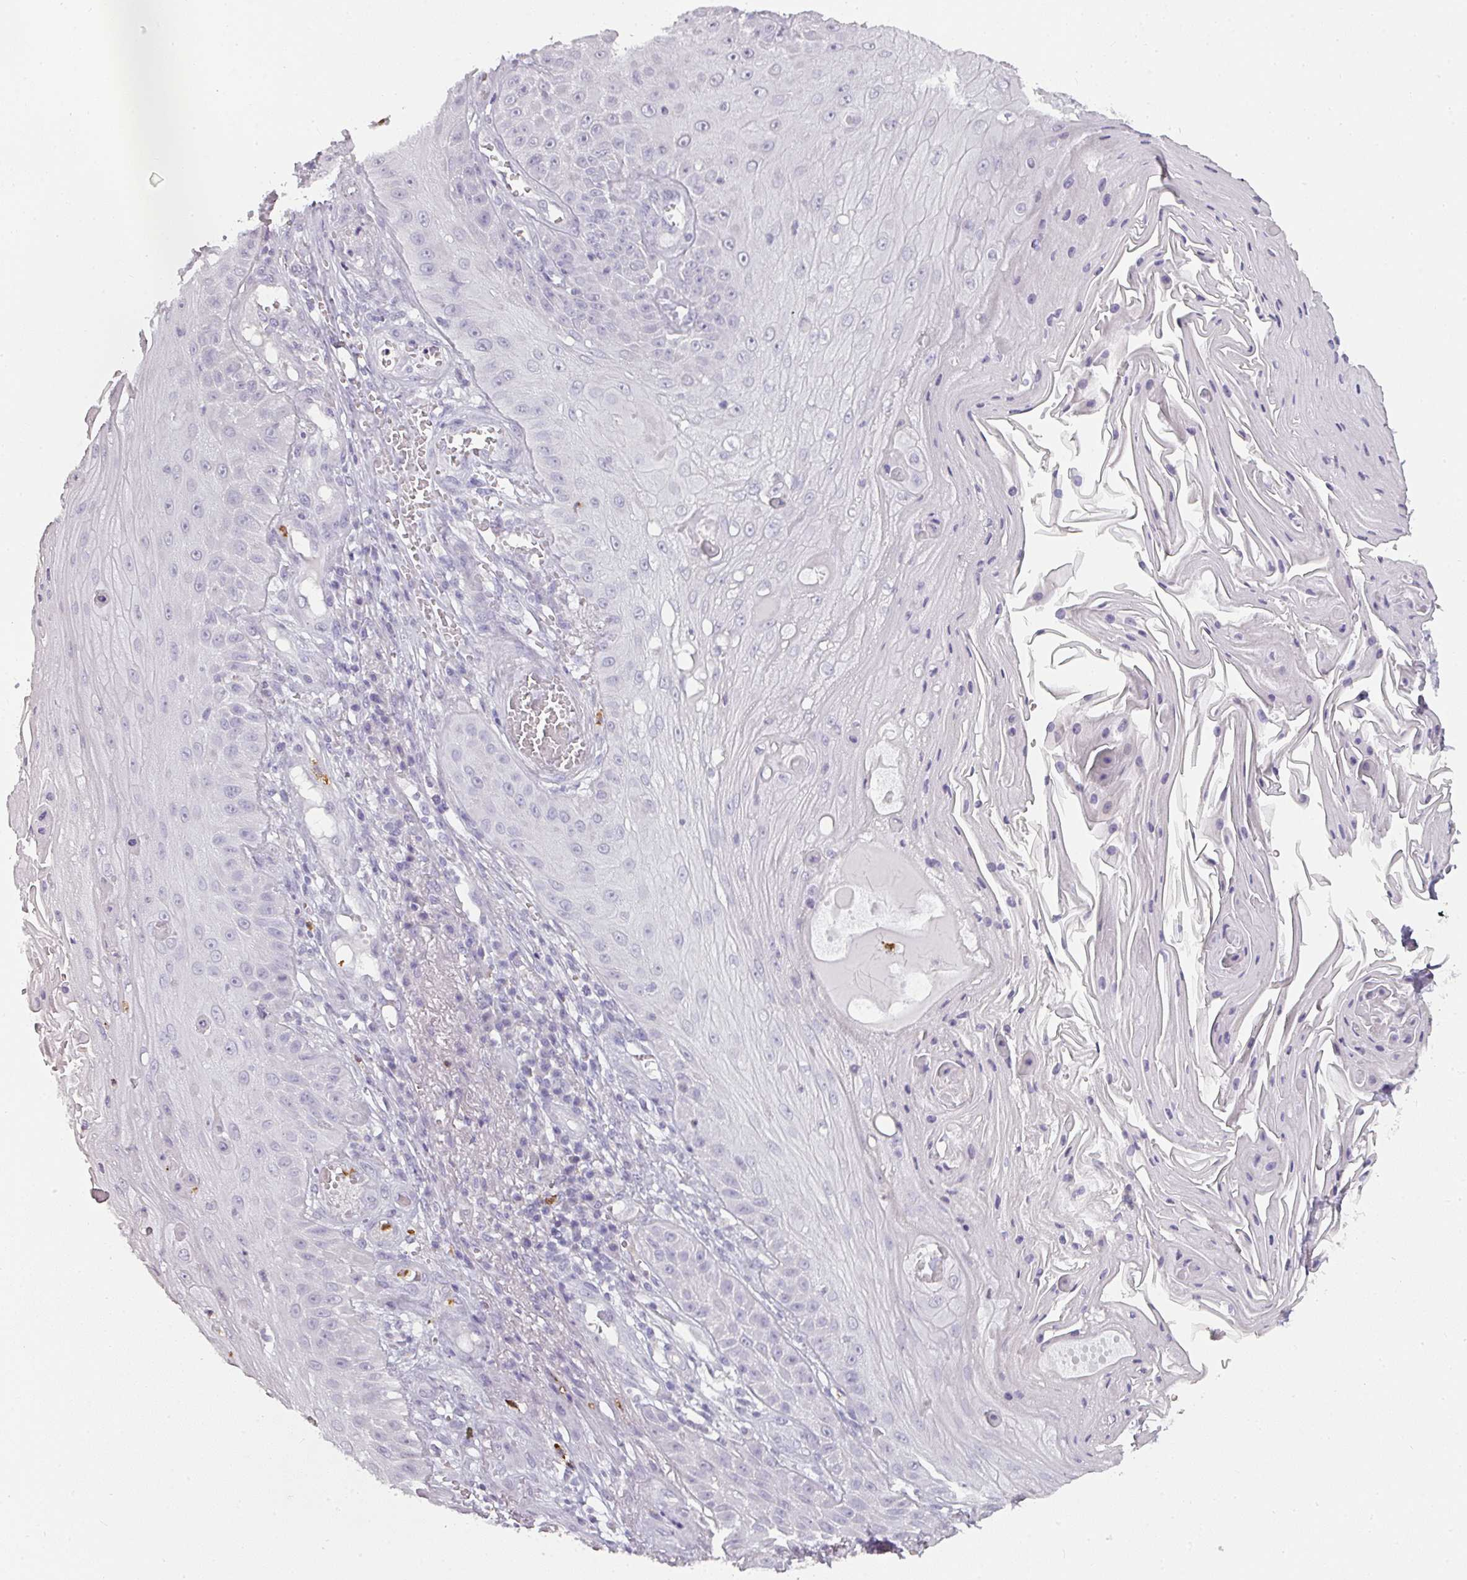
{"staining": {"intensity": "negative", "quantity": "none", "location": "none"}, "tissue": "skin cancer", "cell_type": "Tumor cells", "image_type": "cancer", "snomed": [{"axis": "morphology", "description": "Squamous cell carcinoma, NOS"}, {"axis": "topography", "description": "Skin"}], "caption": "Immunohistochemistry (IHC) micrograph of human skin cancer stained for a protein (brown), which shows no expression in tumor cells. The staining was performed using DAB to visualize the protein expression in brown, while the nuclei were stained in blue with hematoxylin (Magnification: 20x).", "gene": "CAMP", "patient": {"sex": "male", "age": 70}}